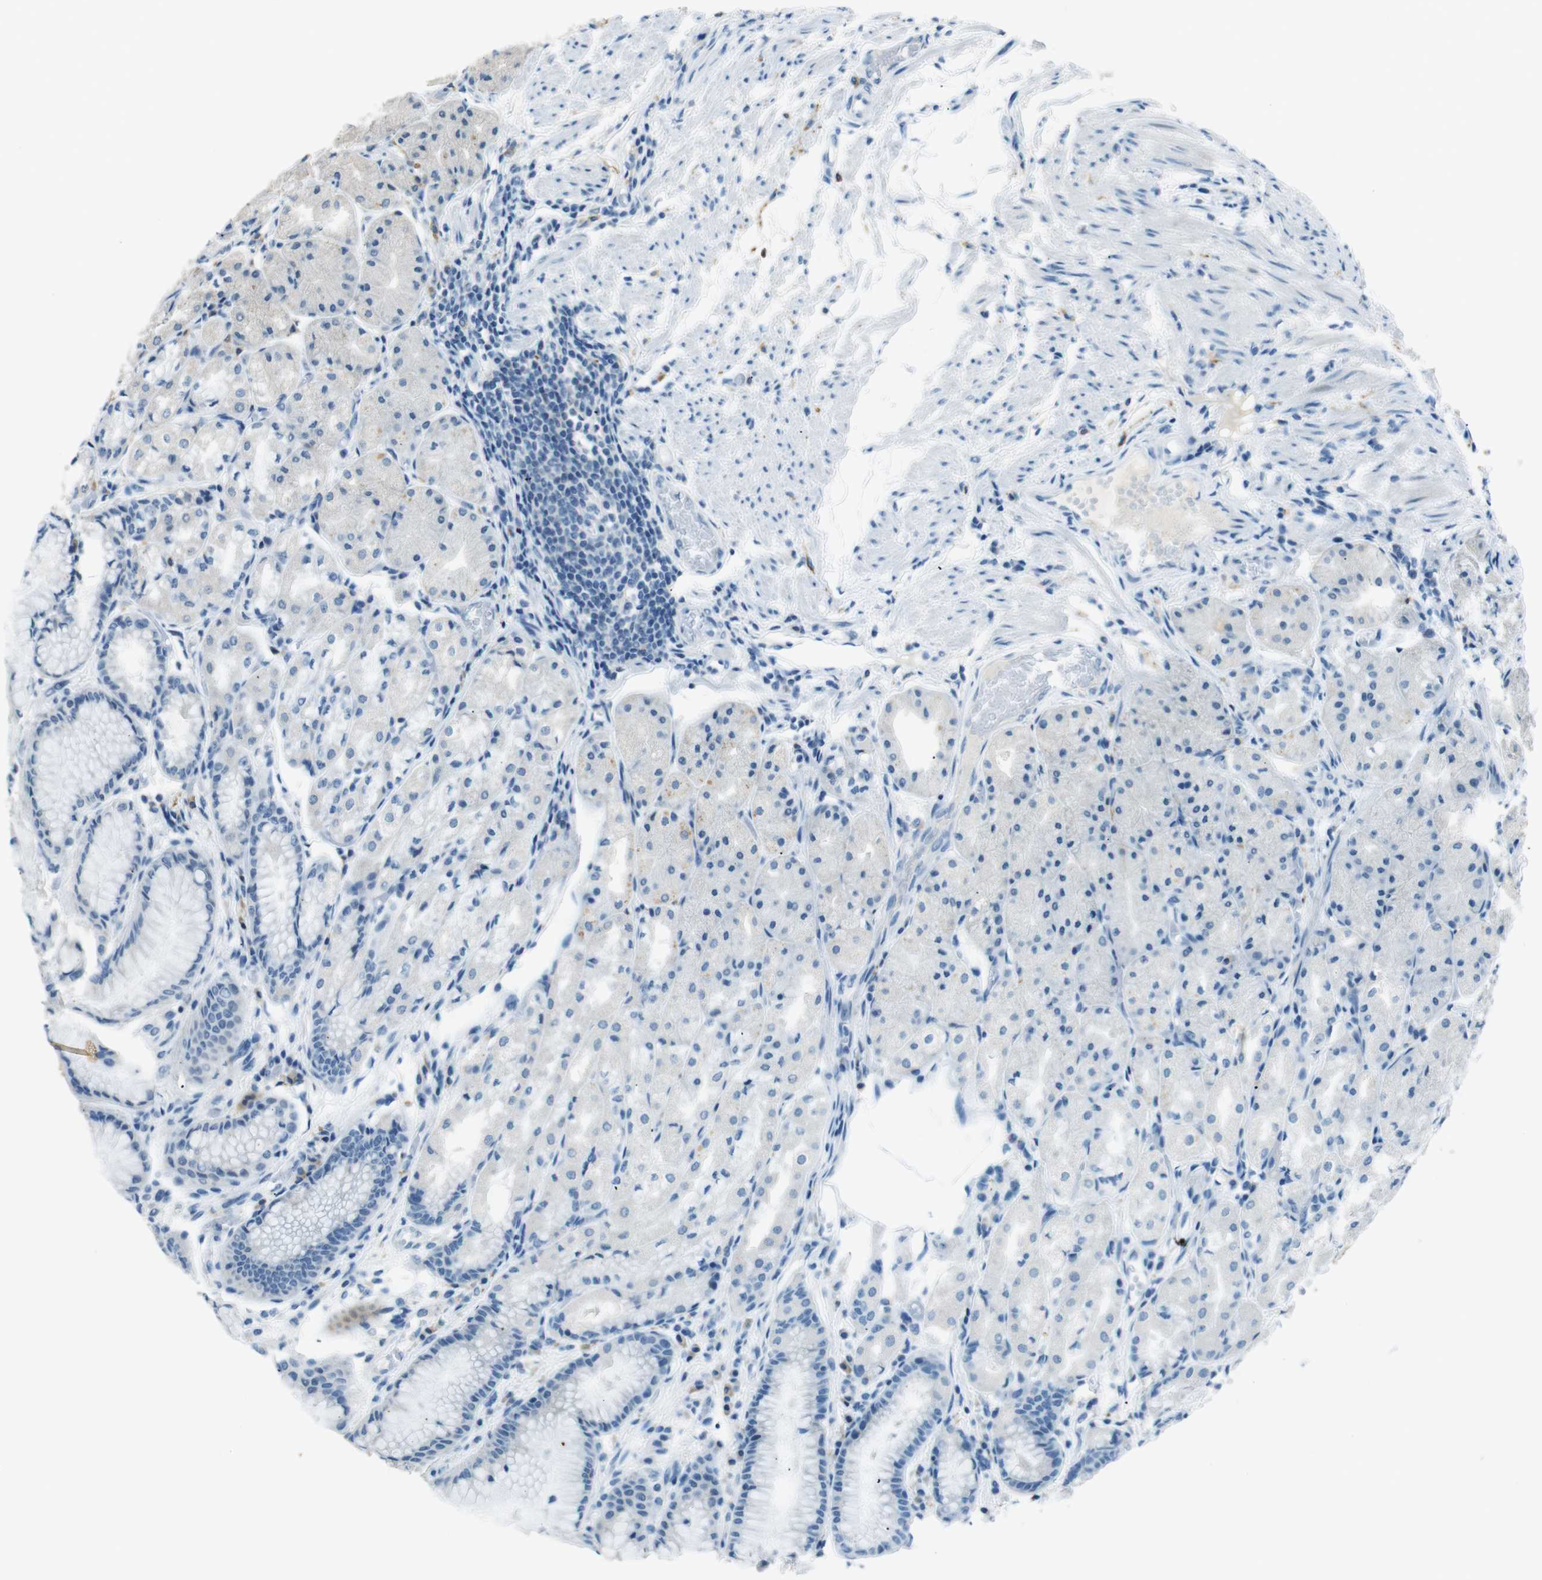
{"staining": {"intensity": "negative", "quantity": "none", "location": "none"}, "tissue": "stomach", "cell_type": "Glandular cells", "image_type": "normal", "snomed": [{"axis": "morphology", "description": "Normal tissue, NOS"}, {"axis": "topography", "description": "Stomach, upper"}], "caption": "The histopathology image shows no significant expression in glandular cells of stomach.", "gene": "MAGI2", "patient": {"sex": "male", "age": 72}}